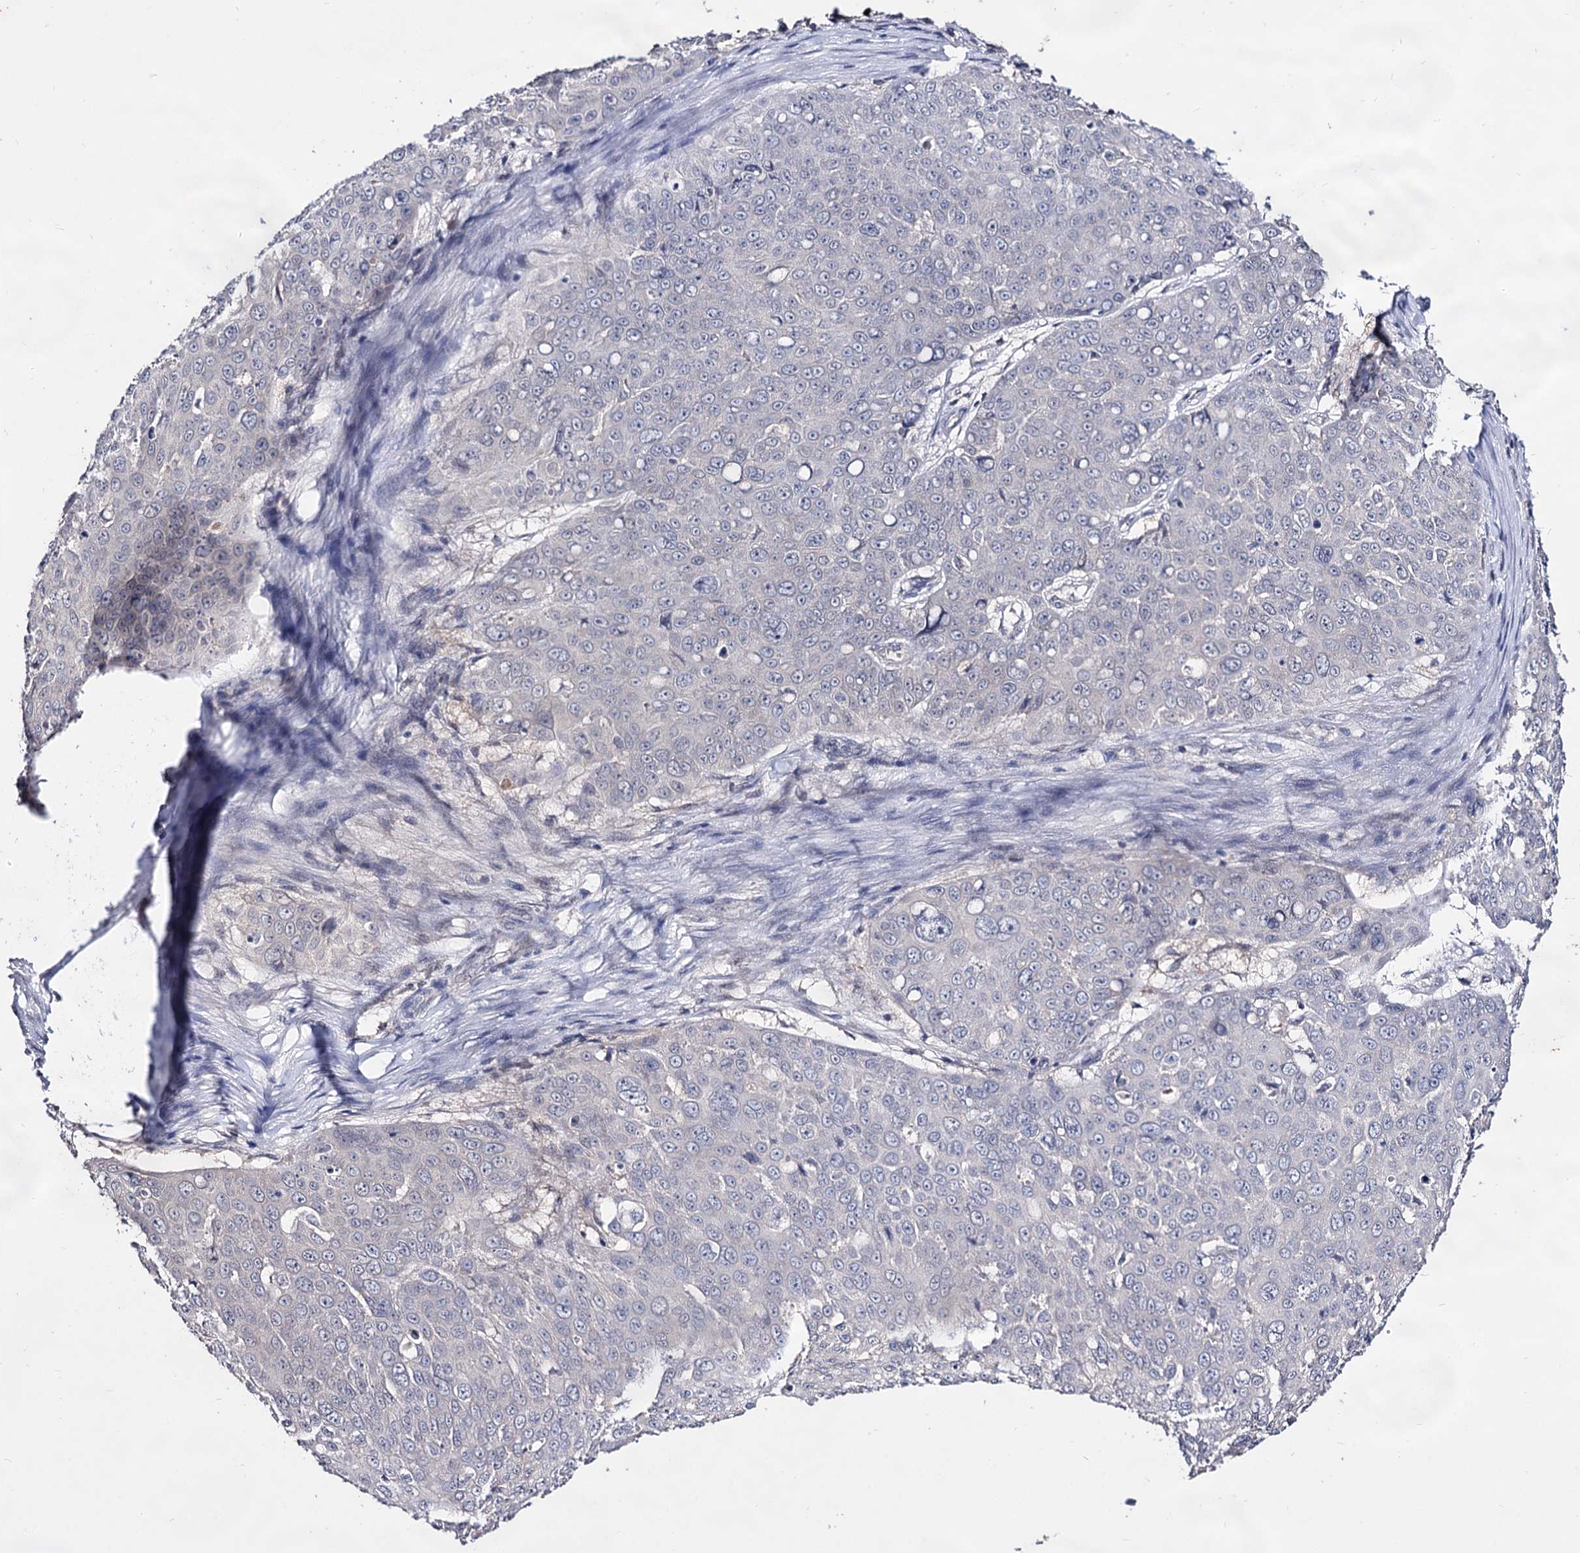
{"staining": {"intensity": "negative", "quantity": "none", "location": "none"}, "tissue": "skin cancer", "cell_type": "Tumor cells", "image_type": "cancer", "snomed": [{"axis": "morphology", "description": "Squamous cell carcinoma, NOS"}, {"axis": "topography", "description": "Skin"}], "caption": "Immunohistochemical staining of squamous cell carcinoma (skin) reveals no significant positivity in tumor cells.", "gene": "ARFIP2", "patient": {"sex": "male", "age": 71}}